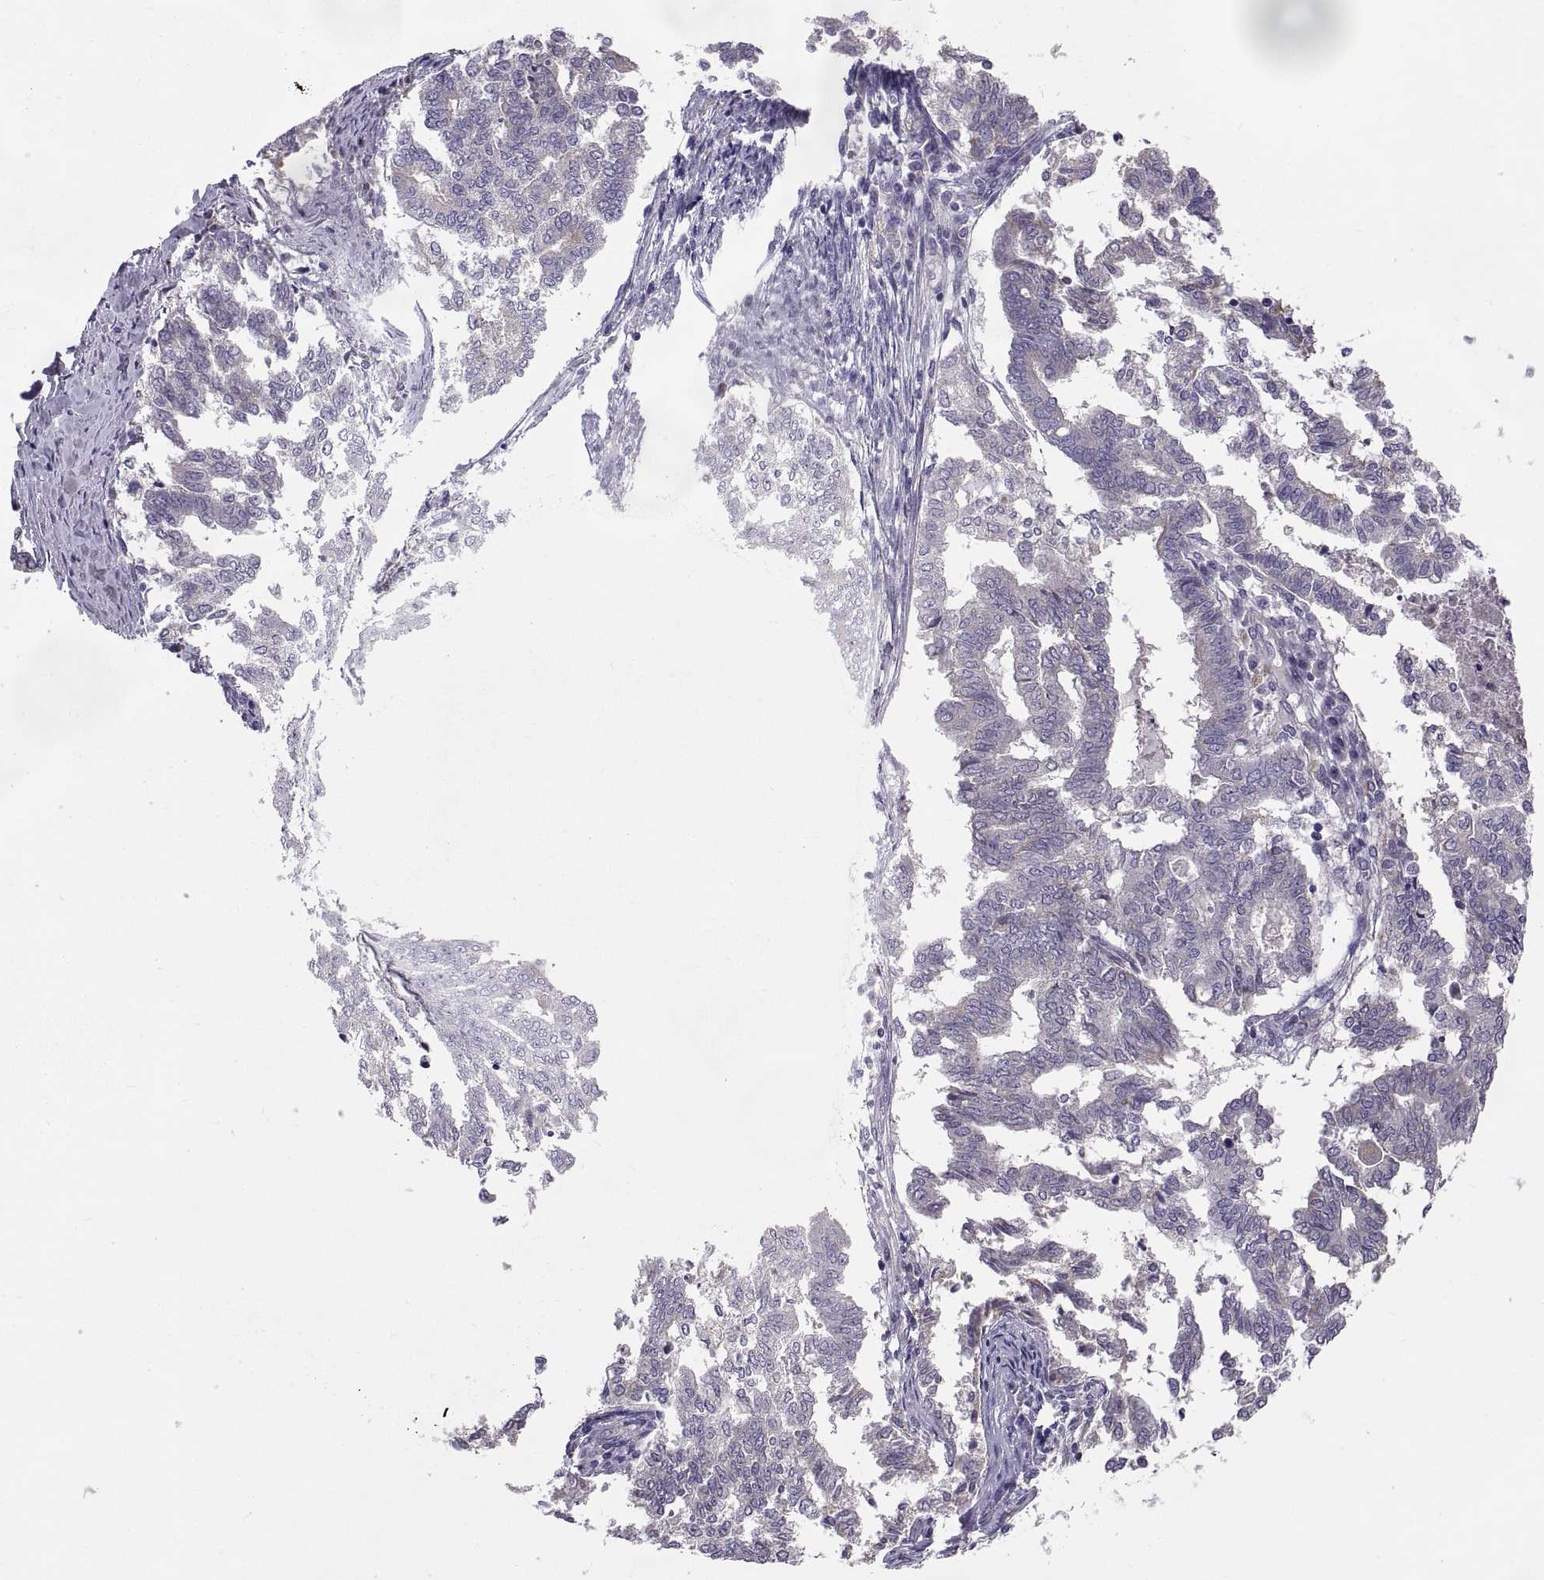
{"staining": {"intensity": "negative", "quantity": "none", "location": "none"}, "tissue": "endometrial cancer", "cell_type": "Tumor cells", "image_type": "cancer", "snomed": [{"axis": "morphology", "description": "Adenocarcinoma, NOS"}, {"axis": "topography", "description": "Endometrium"}], "caption": "This histopathology image is of endometrial cancer (adenocarcinoma) stained with immunohistochemistry to label a protein in brown with the nuclei are counter-stained blue. There is no positivity in tumor cells. (DAB immunohistochemistry visualized using brightfield microscopy, high magnification).", "gene": "ARSL", "patient": {"sex": "female", "age": 79}}